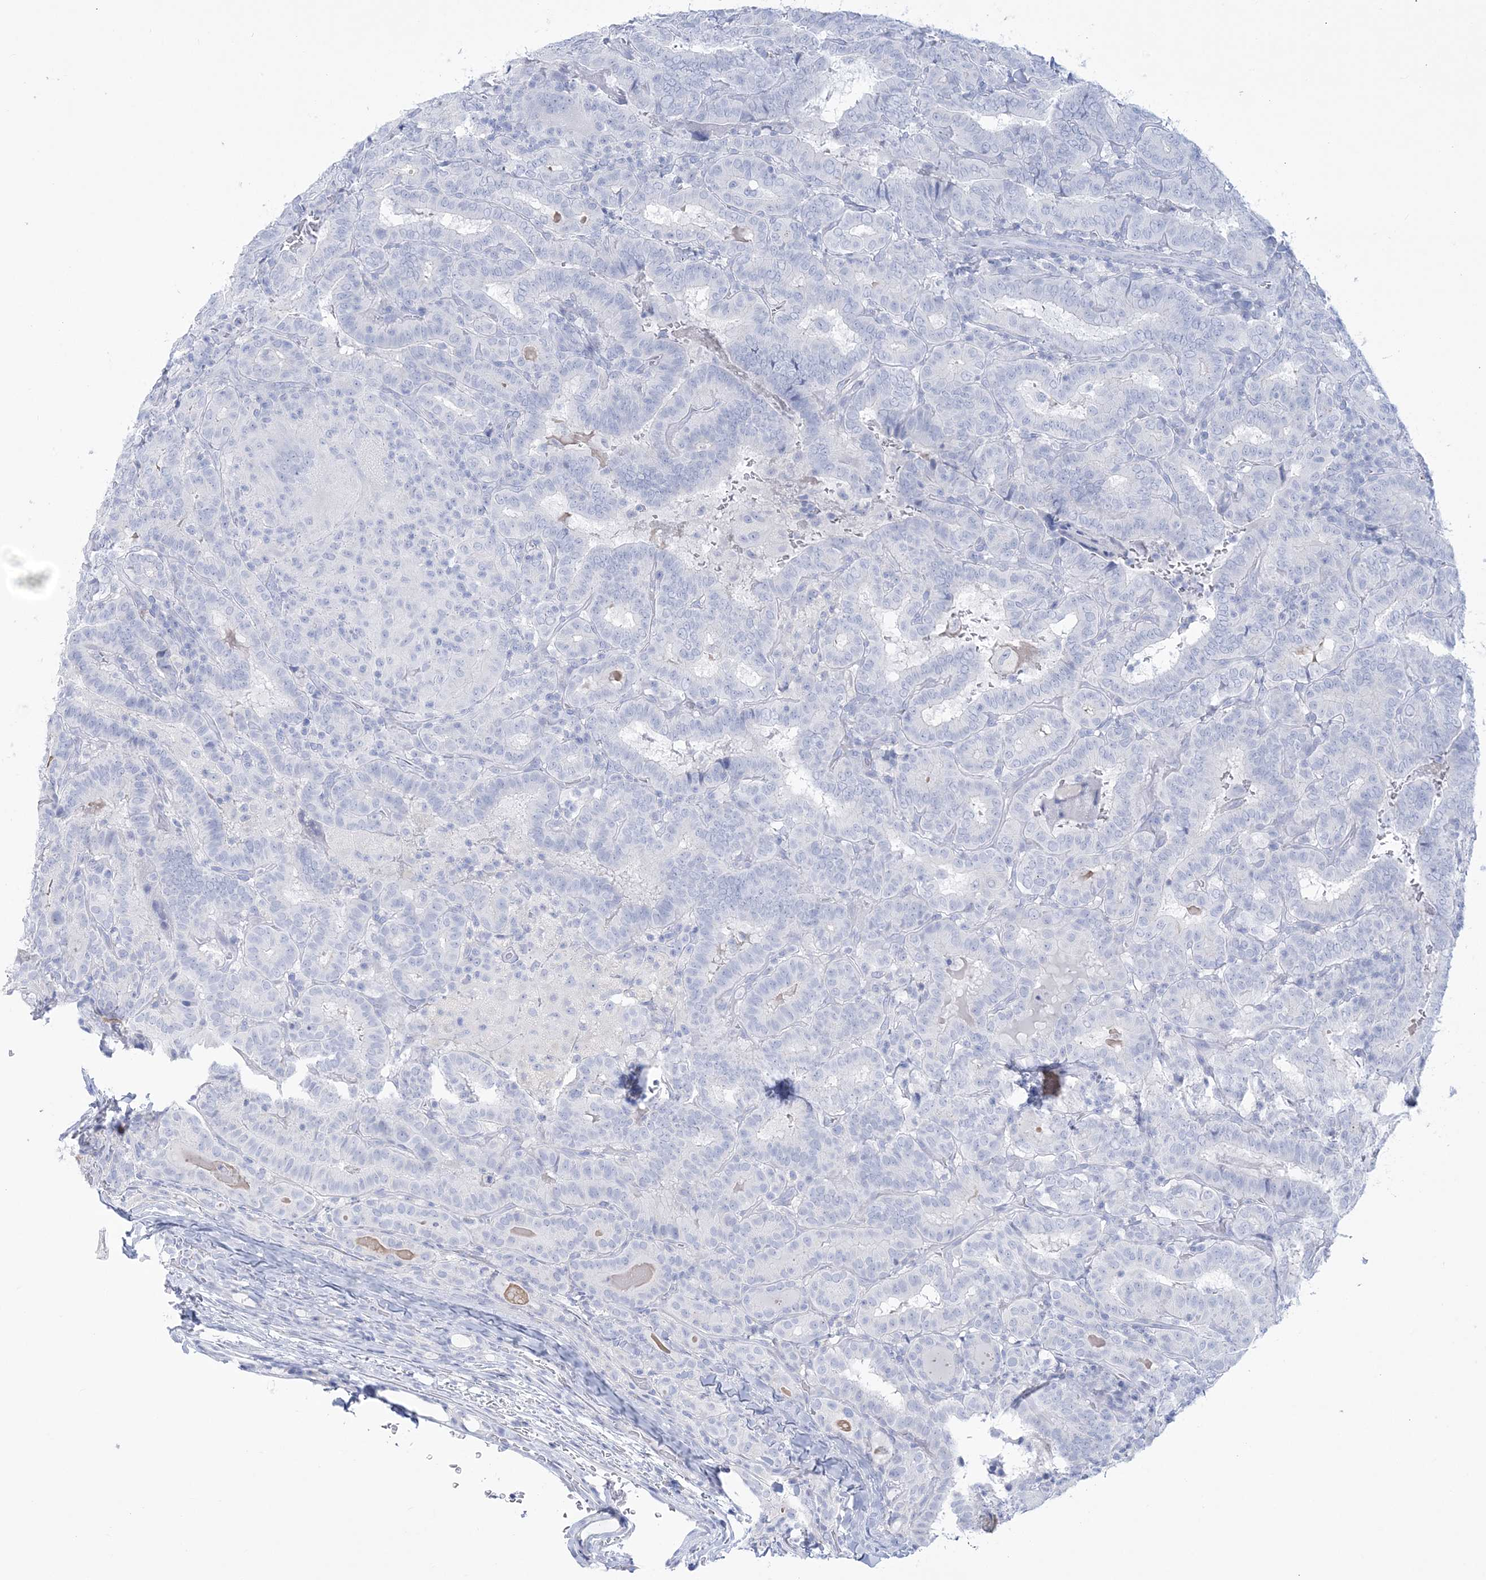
{"staining": {"intensity": "negative", "quantity": "none", "location": "none"}, "tissue": "thyroid cancer", "cell_type": "Tumor cells", "image_type": "cancer", "snomed": [{"axis": "morphology", "description": "Papillary adenocarcinoma, NOS"}, {"axis": "topography", "description": "Thyroid gland"}], "caption": "Immunohistochemical staining of thyroid cancer demonstrates no significant staining in tumor cells.", "gene": "RBP2", "patient": {"sex": "female", "age": 72}}